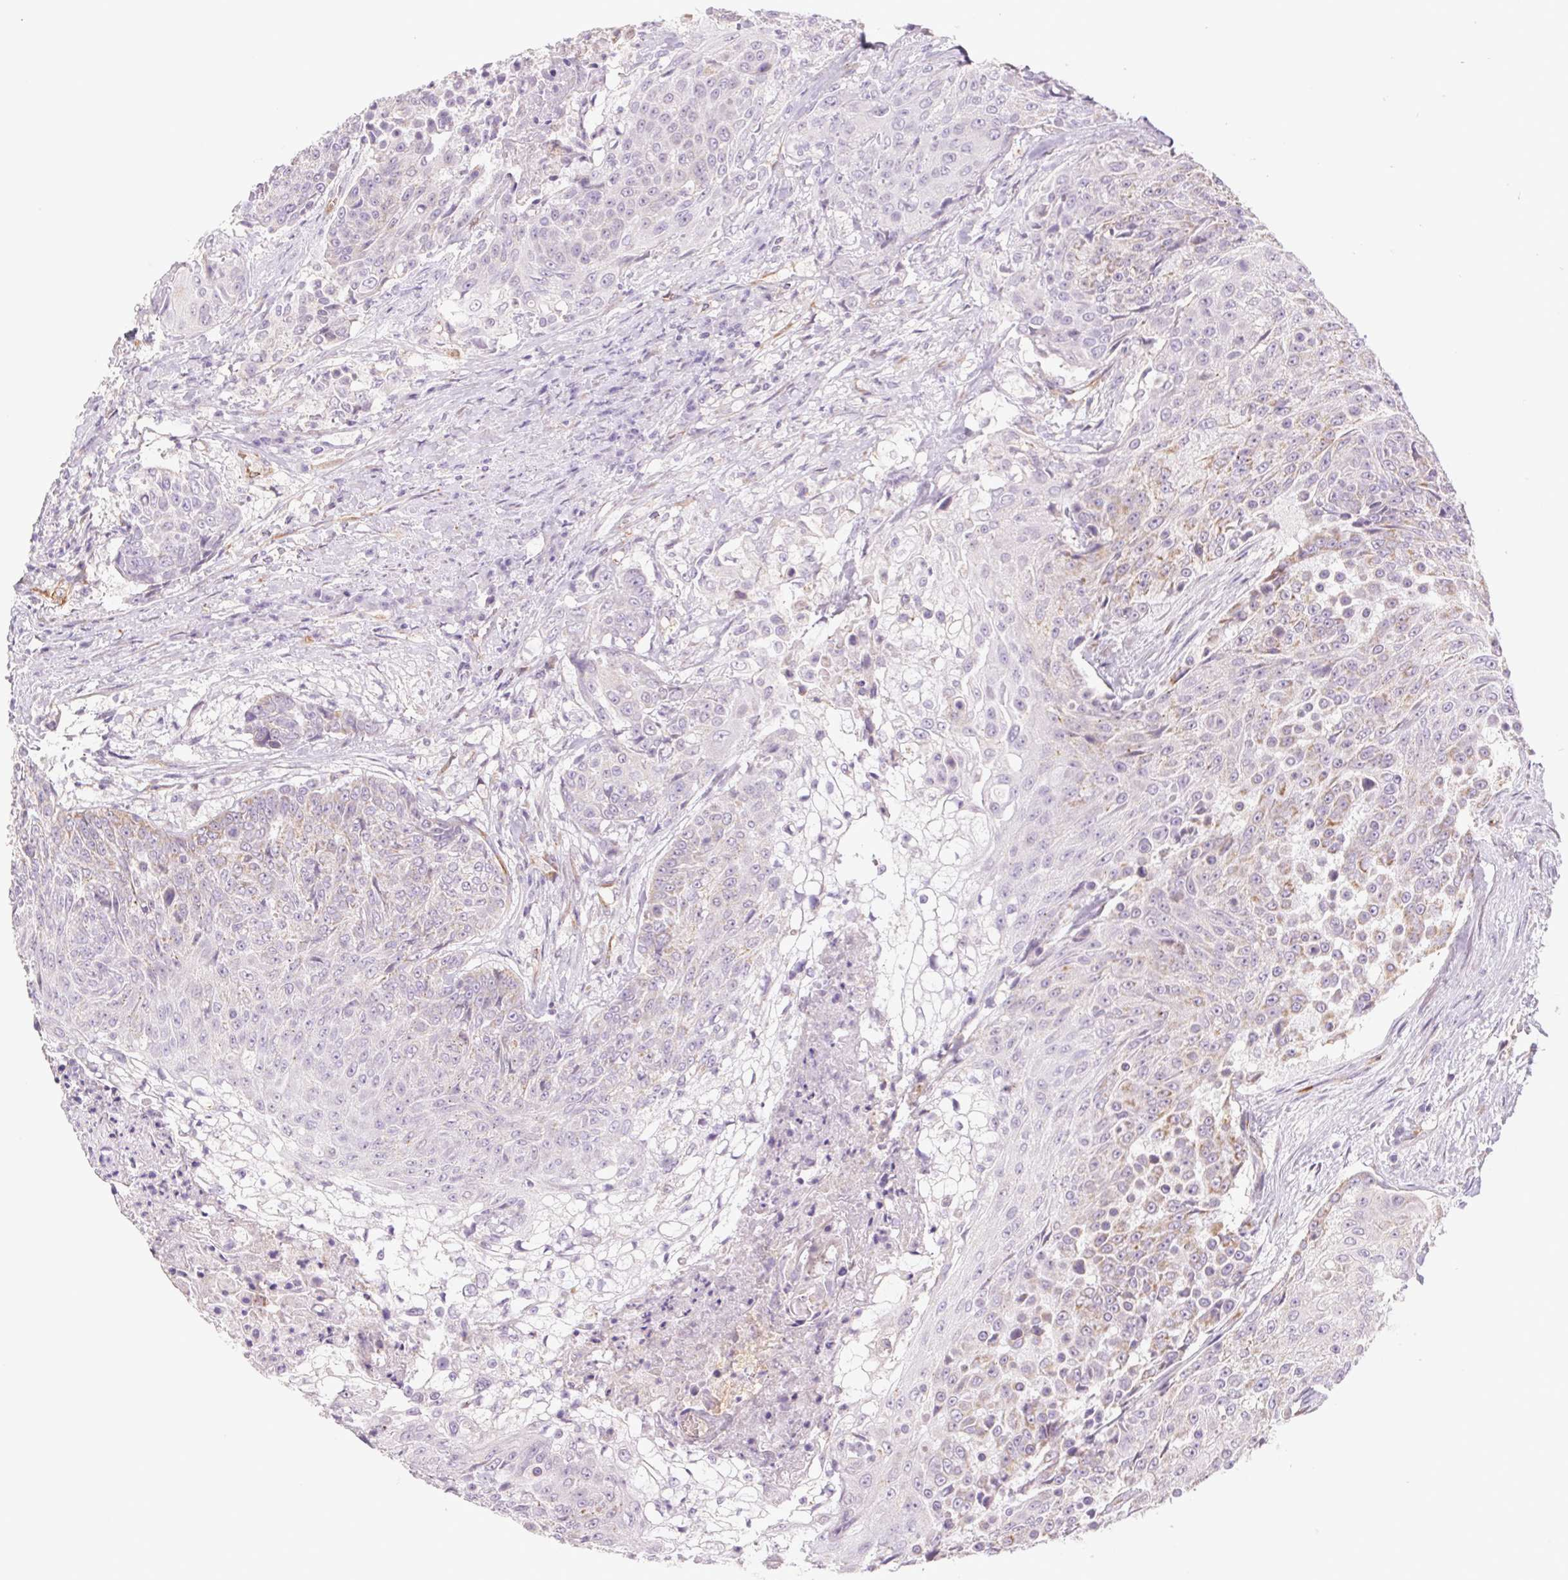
{"staining": {"intensity": "weak", "quantity": "<25%", "location": "cytoplasmic/membranous"}, "tissue": "urothelial cancer", "cell_type": "Tumor cells", "image_type": "cancer", "snomed": [{"axis": "morphology", "description": "Urothelial carcinoma, High grade"}, {"axis": "topography", "description": "Urinary bladder"}], "caption": "Human urothelial carcinoma (high-grade) stained for a protein using immunohistochemistry (IHC) demonstrates no positivity in tumor cells.", "gene": "IGFL3", "patient": {"sex": "female", "age": 63}}